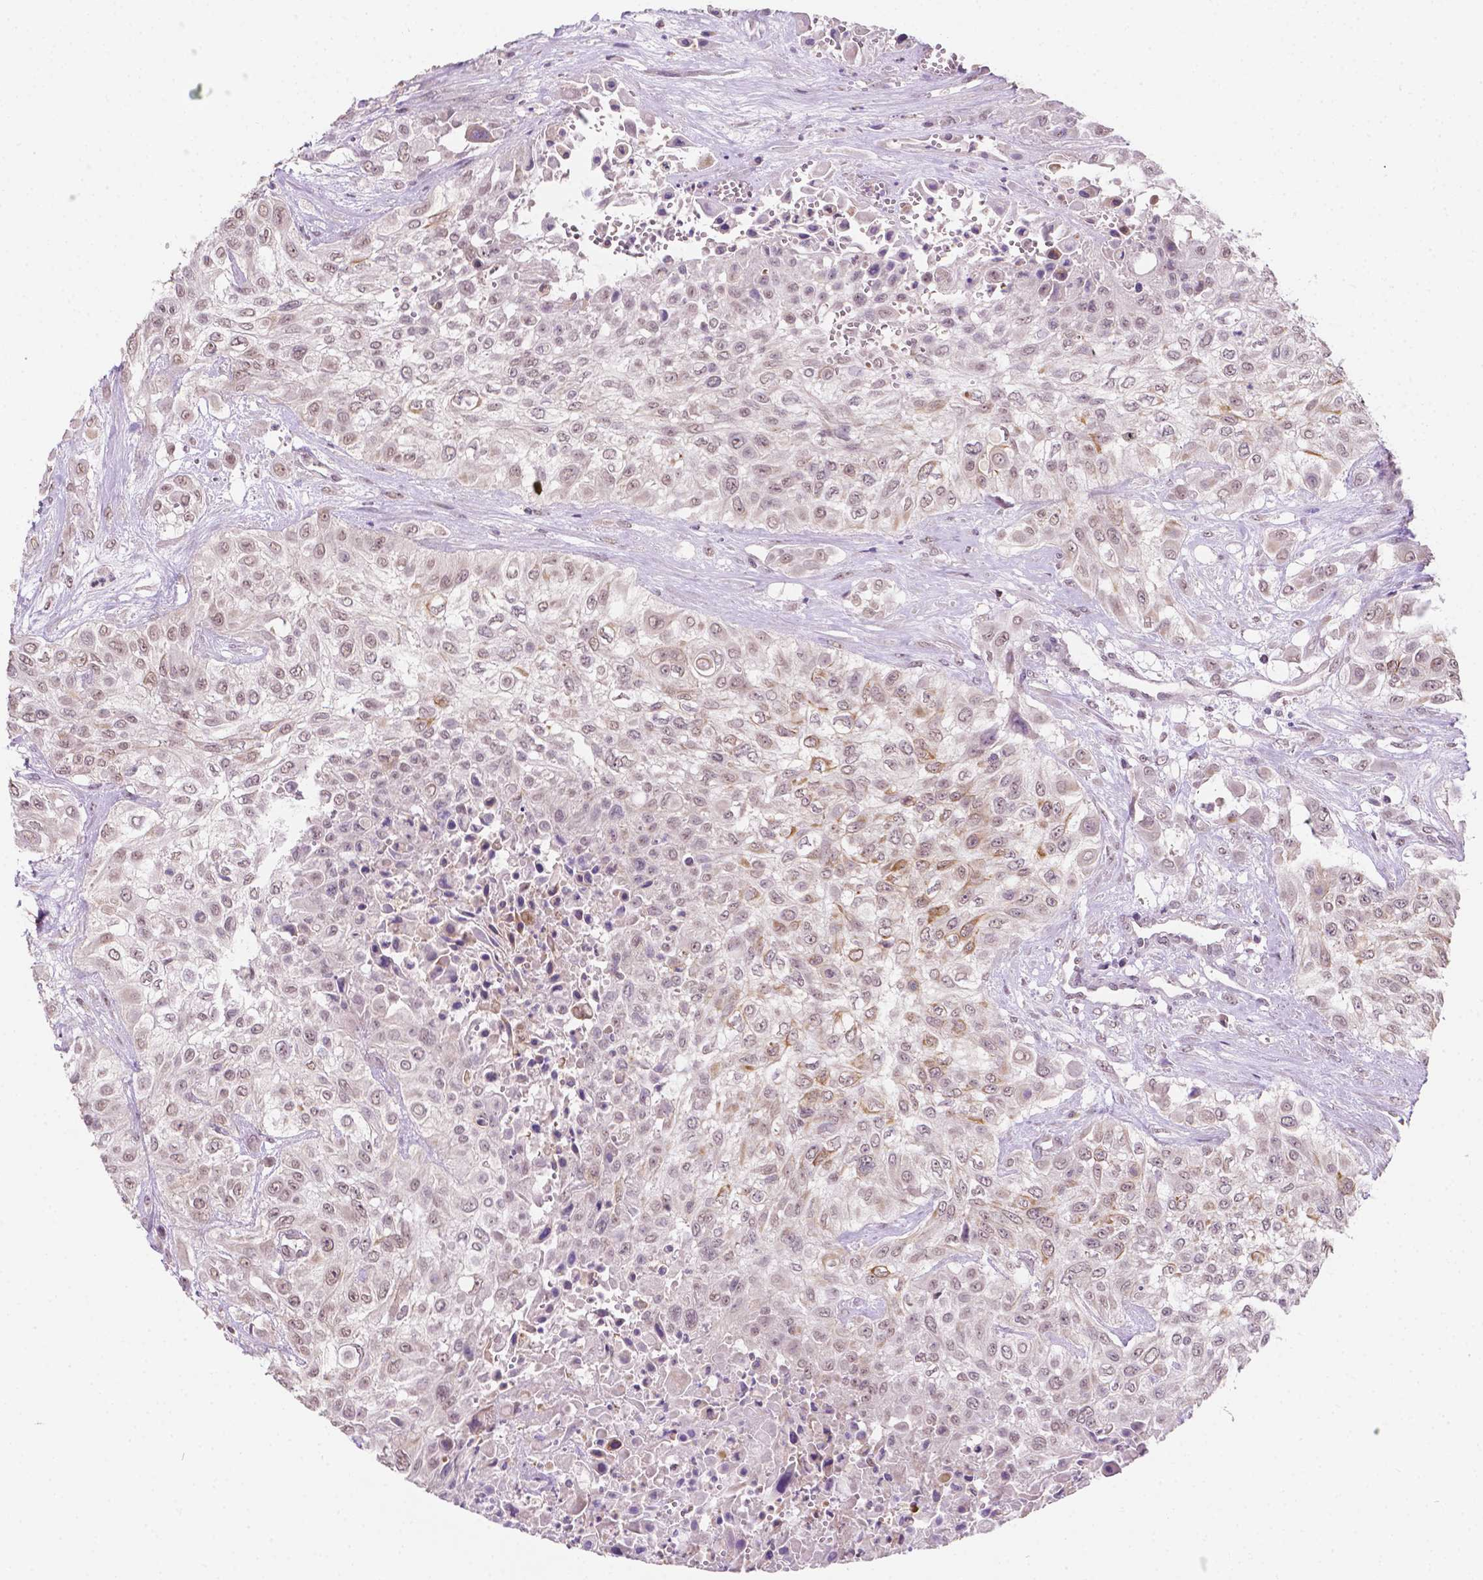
{"staining": {"intensity": "moderate", "quantity": "25%-75%", "location": "cytoplasmic/membranous"}, "tissue": "urothelial cancer", "cell_type": "Tumor cells", "image_type": "cancer", "snomed": [{"axis": "morphology", "description": "Urothelial carcinoma, High grade"}, {"axis": "topography", "description": "Urinary bladder"}], "caption": "About 25%-75% of tumor cells in human urothelial cancer demonstrate moderate cytoplasmic/membranous protein positivity as visualized by brown immunohistochemical staining.", "gene": "SHLD3", "patient": {"sex": "male", "age": 57}}